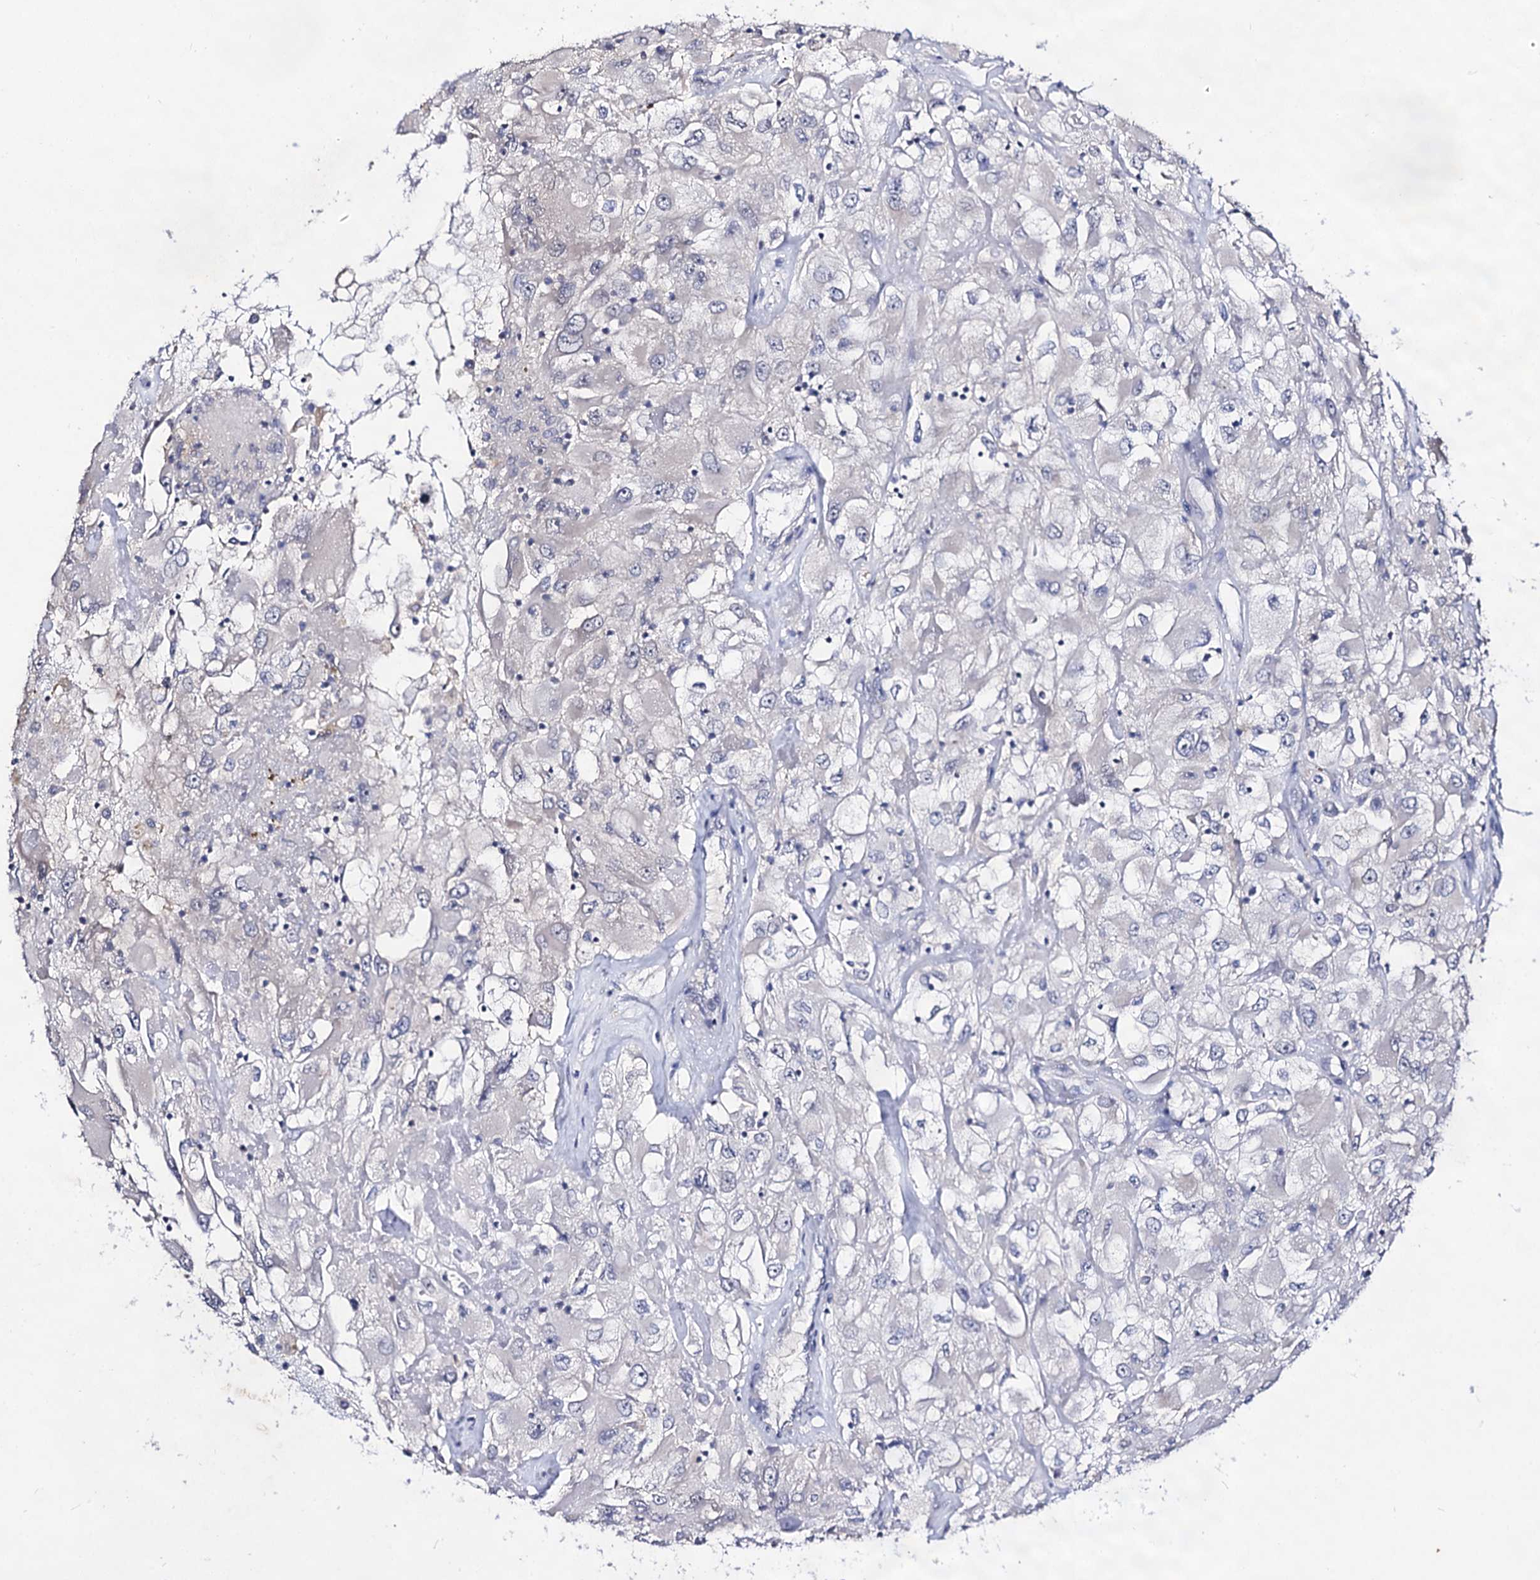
{"staining": {"intensity": "negative", "quantity": "none", "location": "none"}, "tissue": "renal cancer", "cell_type": "Tumor cells", "image_type": "cancer", "snomed": [{"axis": "morphology", "description": "Adenocarcinoma, NOS"}, {"axis": "topography", "description": "Kidney"}], "caption": "DAB immunohistochemical staining of human adenocarcinoma (renal) reveals no significant expression in tumor cells.", "gene": "ARFIP2", "patient": {"sex": "female", "age": 52}}